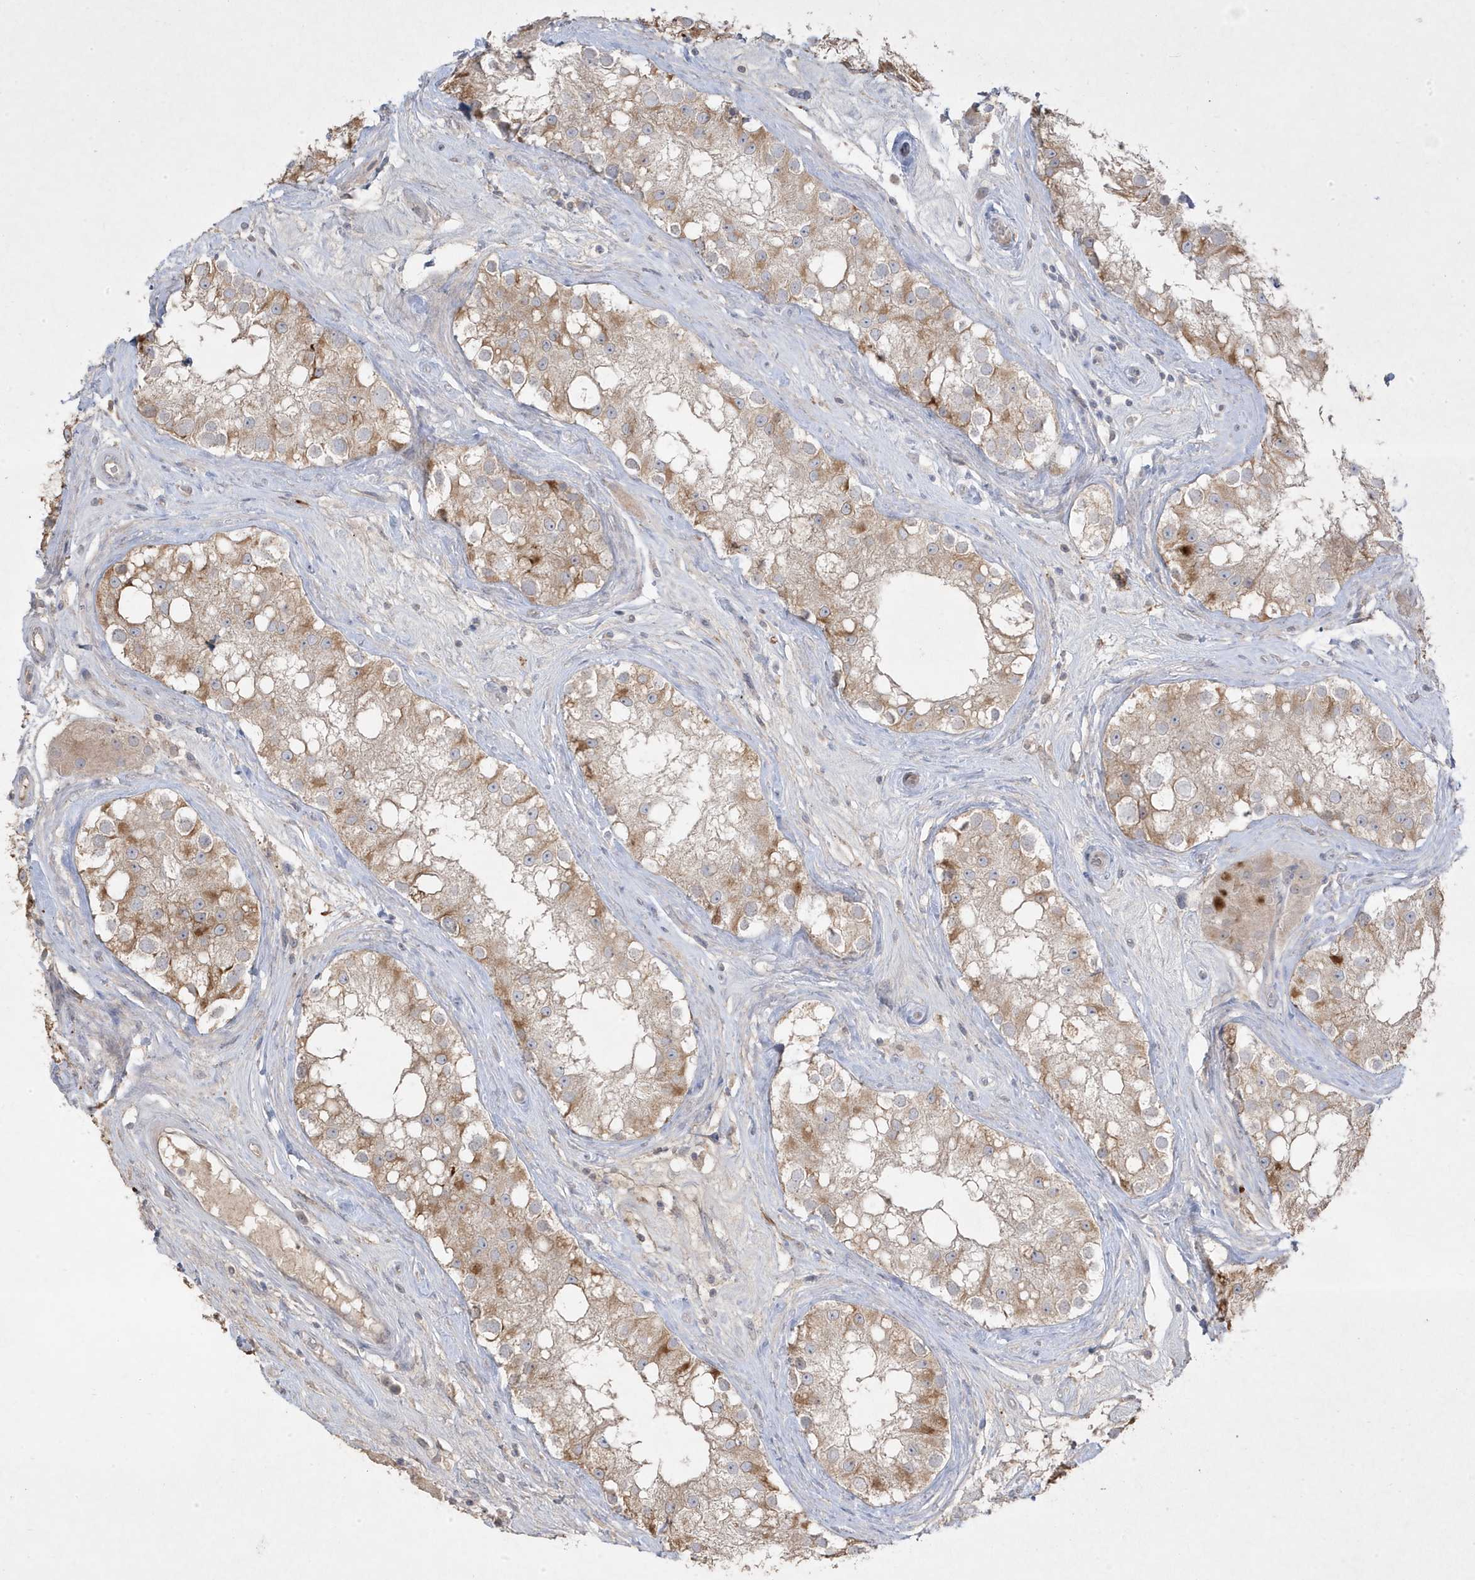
{"staining": {"intensity": "moderate", "quantity": "<25%", "location": "cytoplasmic/membranous"}, "tissue": "testis", "cell_type": "Cells in seminiferous ducts", "image_type": "normal", "snomed": [{"axis": "morphology", "description": "Normal tissue, NOS"}, {"axis": "topography", "description": "Testis"}], "caption": "Immunohistochemical staining of normal testis demonstrates low levels of moderate cytoplasmic/membranous staining in approximately <25% of cells in seminiferous ducts. (Stains: DAB (3,3'-diaminobenzidine) in brown, nuclei in blue, Microscopy: brightfield microscopy at high magnification).", "gene": "RGL4", "patient": {"sex": "male", "age": 84}}